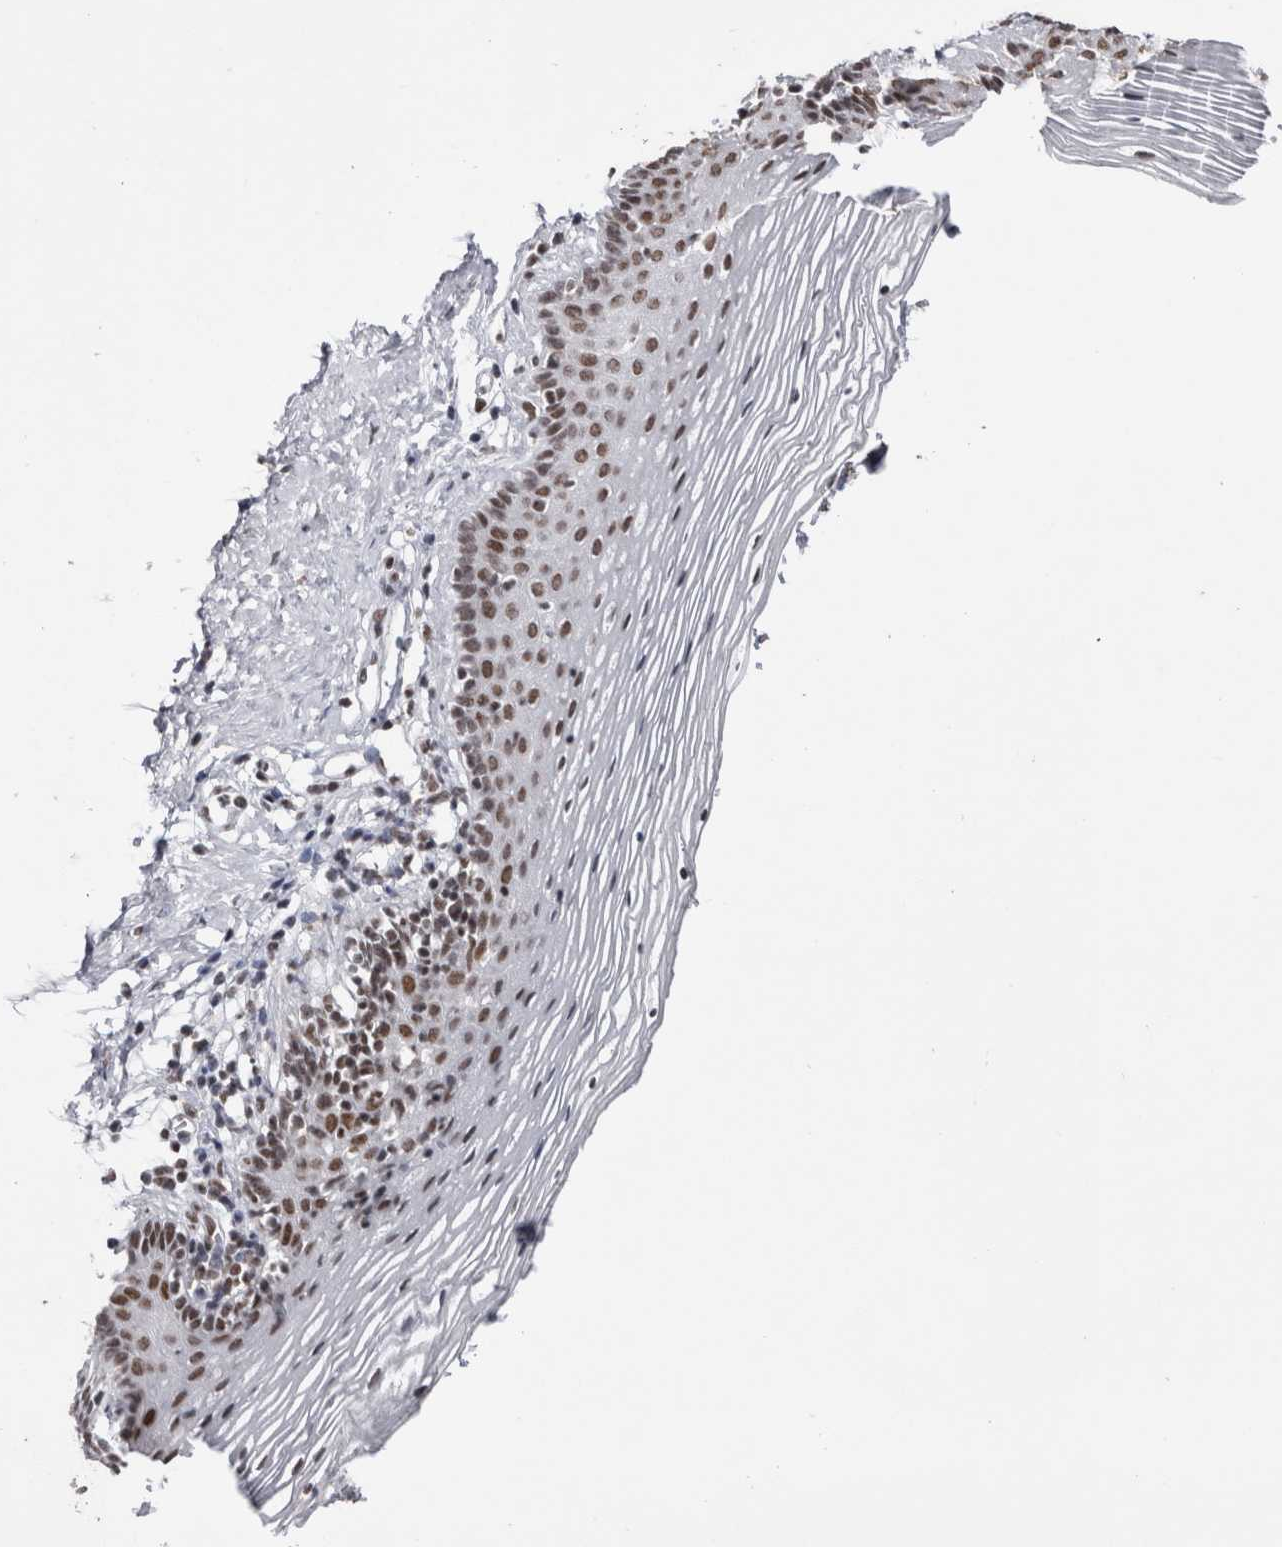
{"staining": {"intensity": "strong", "quantity": ">75%", "location": "nuclear"}, "tissue": "vagina", "cell_type": "Squamous epithelial cells", "image_type": "normal", "snomed": [{"axis": "morphology", "description": "Normal tissue, NOS"}, {"axis": "topography", "description": "Vagina"}], "caption": "Benign vagina was stained to show a protein in brown. There is high levels of strong nuclear staining in approximately >75% of squamous epithelial cells. Nuclei are stained in blue.", "gene": "SMC1A", "patient": {"sex": "female", "age": 32}}